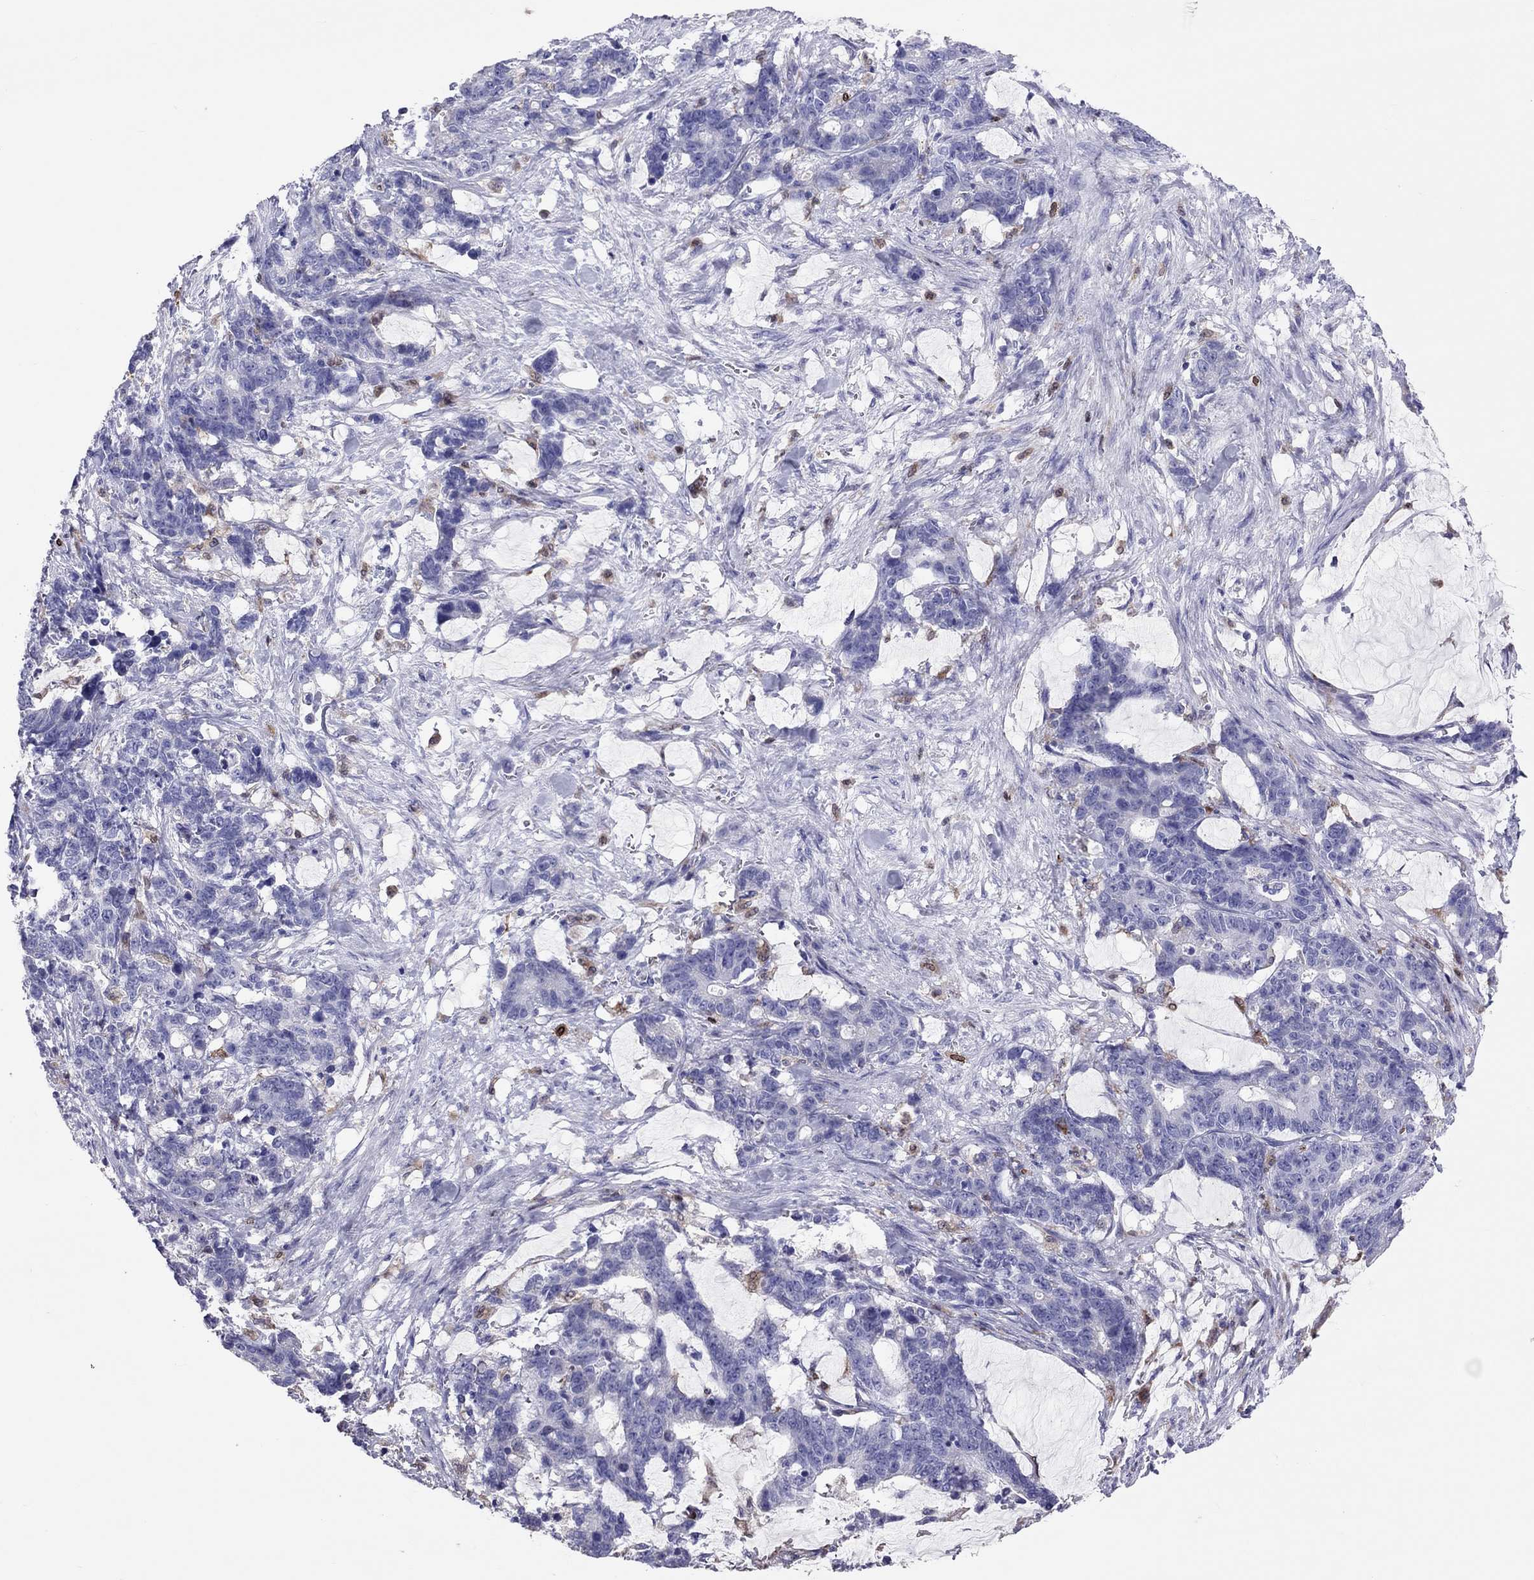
{"staining": {"intensity": "negative", "quantity": "none", "location": "none"}, "tissue": "stomach cancer", "cell_type": "Tumor cells", "image_type": "cancer", "snomed": [{"axis": "morphology", "description": "Normal tissue, NOS"}, {"axis": "morphology", "description": "Adenocarcinoma, NOS"}, {"axis": "topography", "description": "Stomach"}], "caption": "High magnification brightfield microscopy of stomach cancer stained with DAB (brown) and counterstained with hematoxylin (blue): tumor cells show no significant expression. (Stains: DAB (3,3'-diaminobenzidine) IHC with hematoxylin counter stain, Microscopy: brightfield microscopy at high magnification).", "gene": "ADORA2A", "patient": {"sex": "female", "age": 64}}